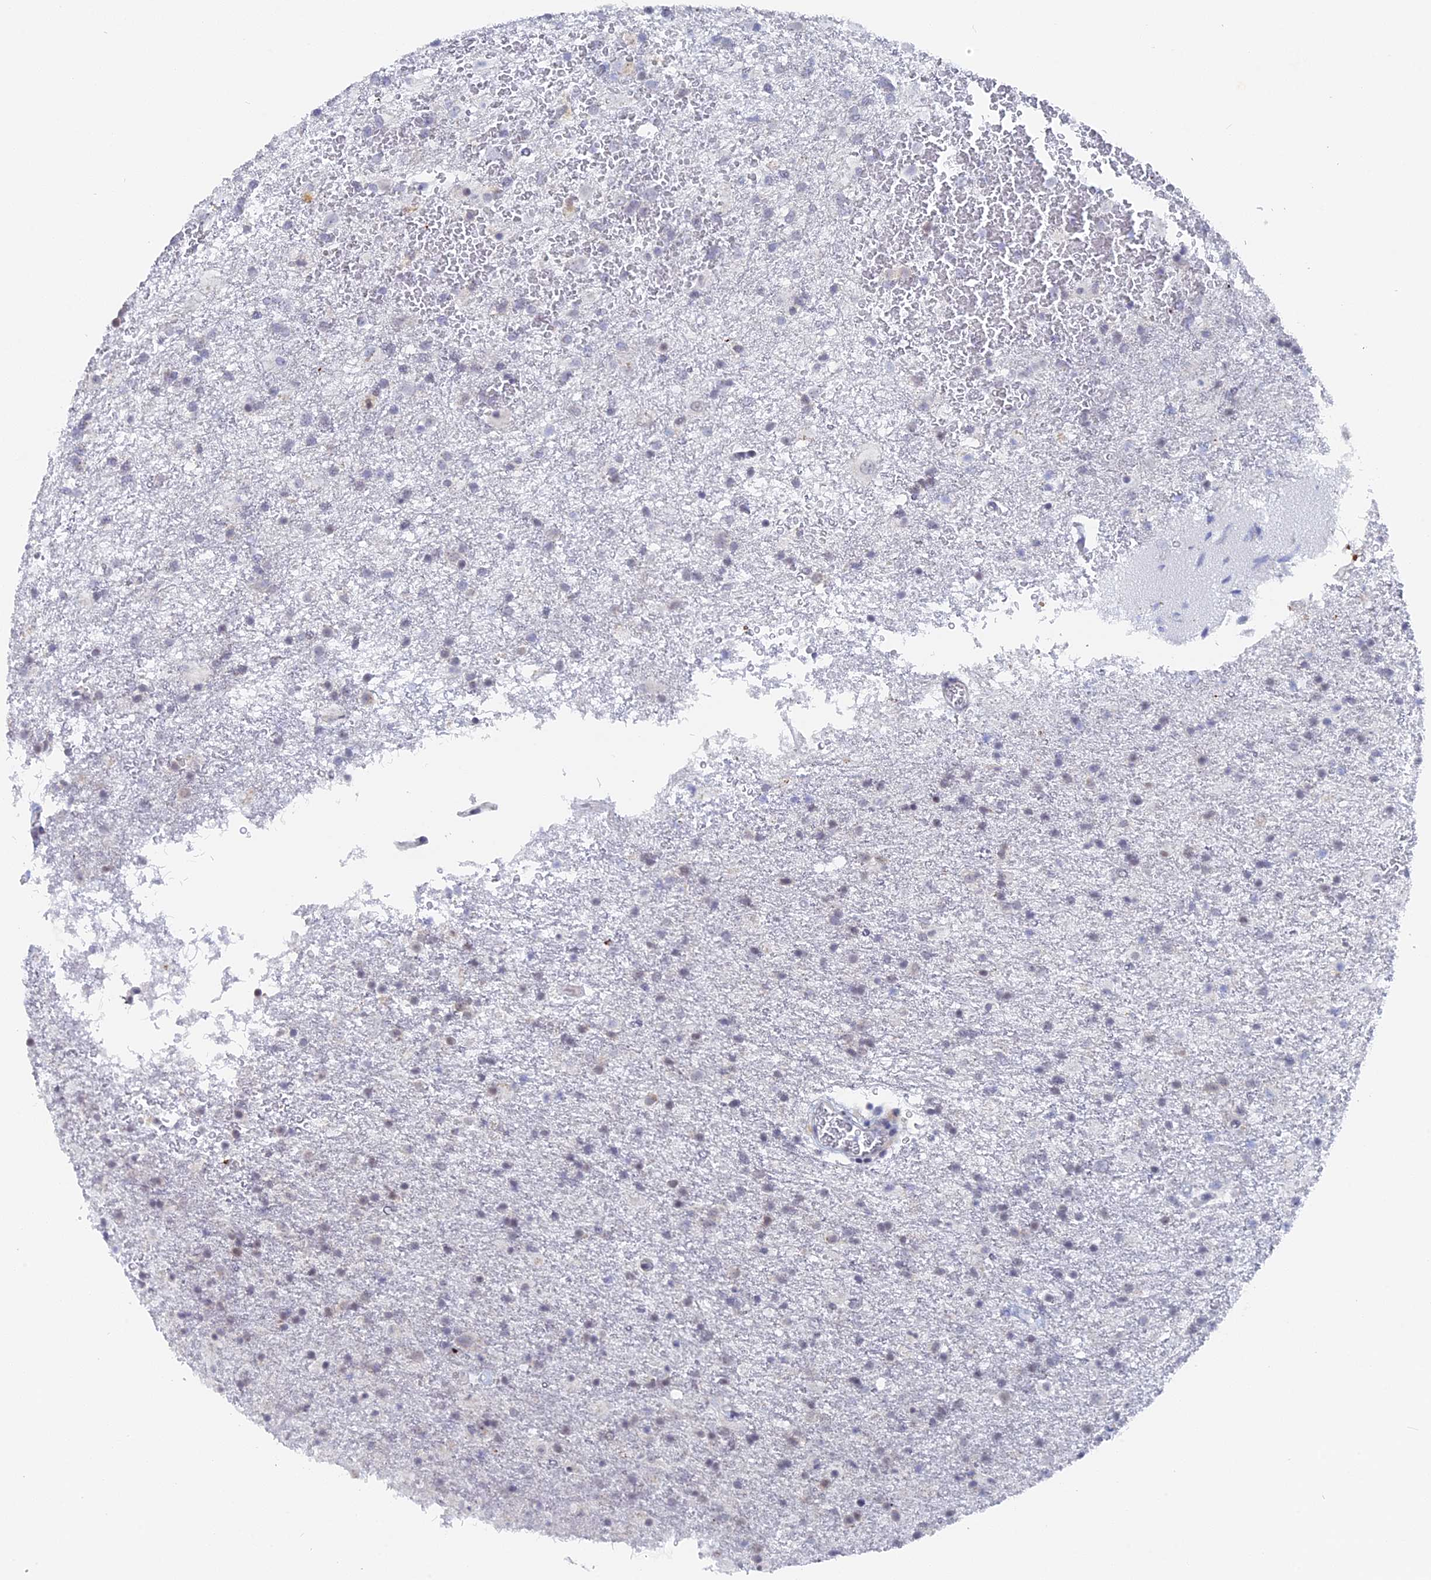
{"staining": {"intensity": "negative", "quantity": "none", "location": "none"}, "tissue": "glioma", "cell_type": "Tumor cells", "image_type": "cancer", "snomed": [{"axis": "morphology", "description": "Glioma, malignant, Low grade"}, {"axis": "topography", "description": "Brain"}], "caption": "Immunohistochemical staining of low-grade glioma (malignant) reveals no significant positivity in tumor cells.", "gene": "BRD2", "patient": {"sex": "male", "age": 65}}